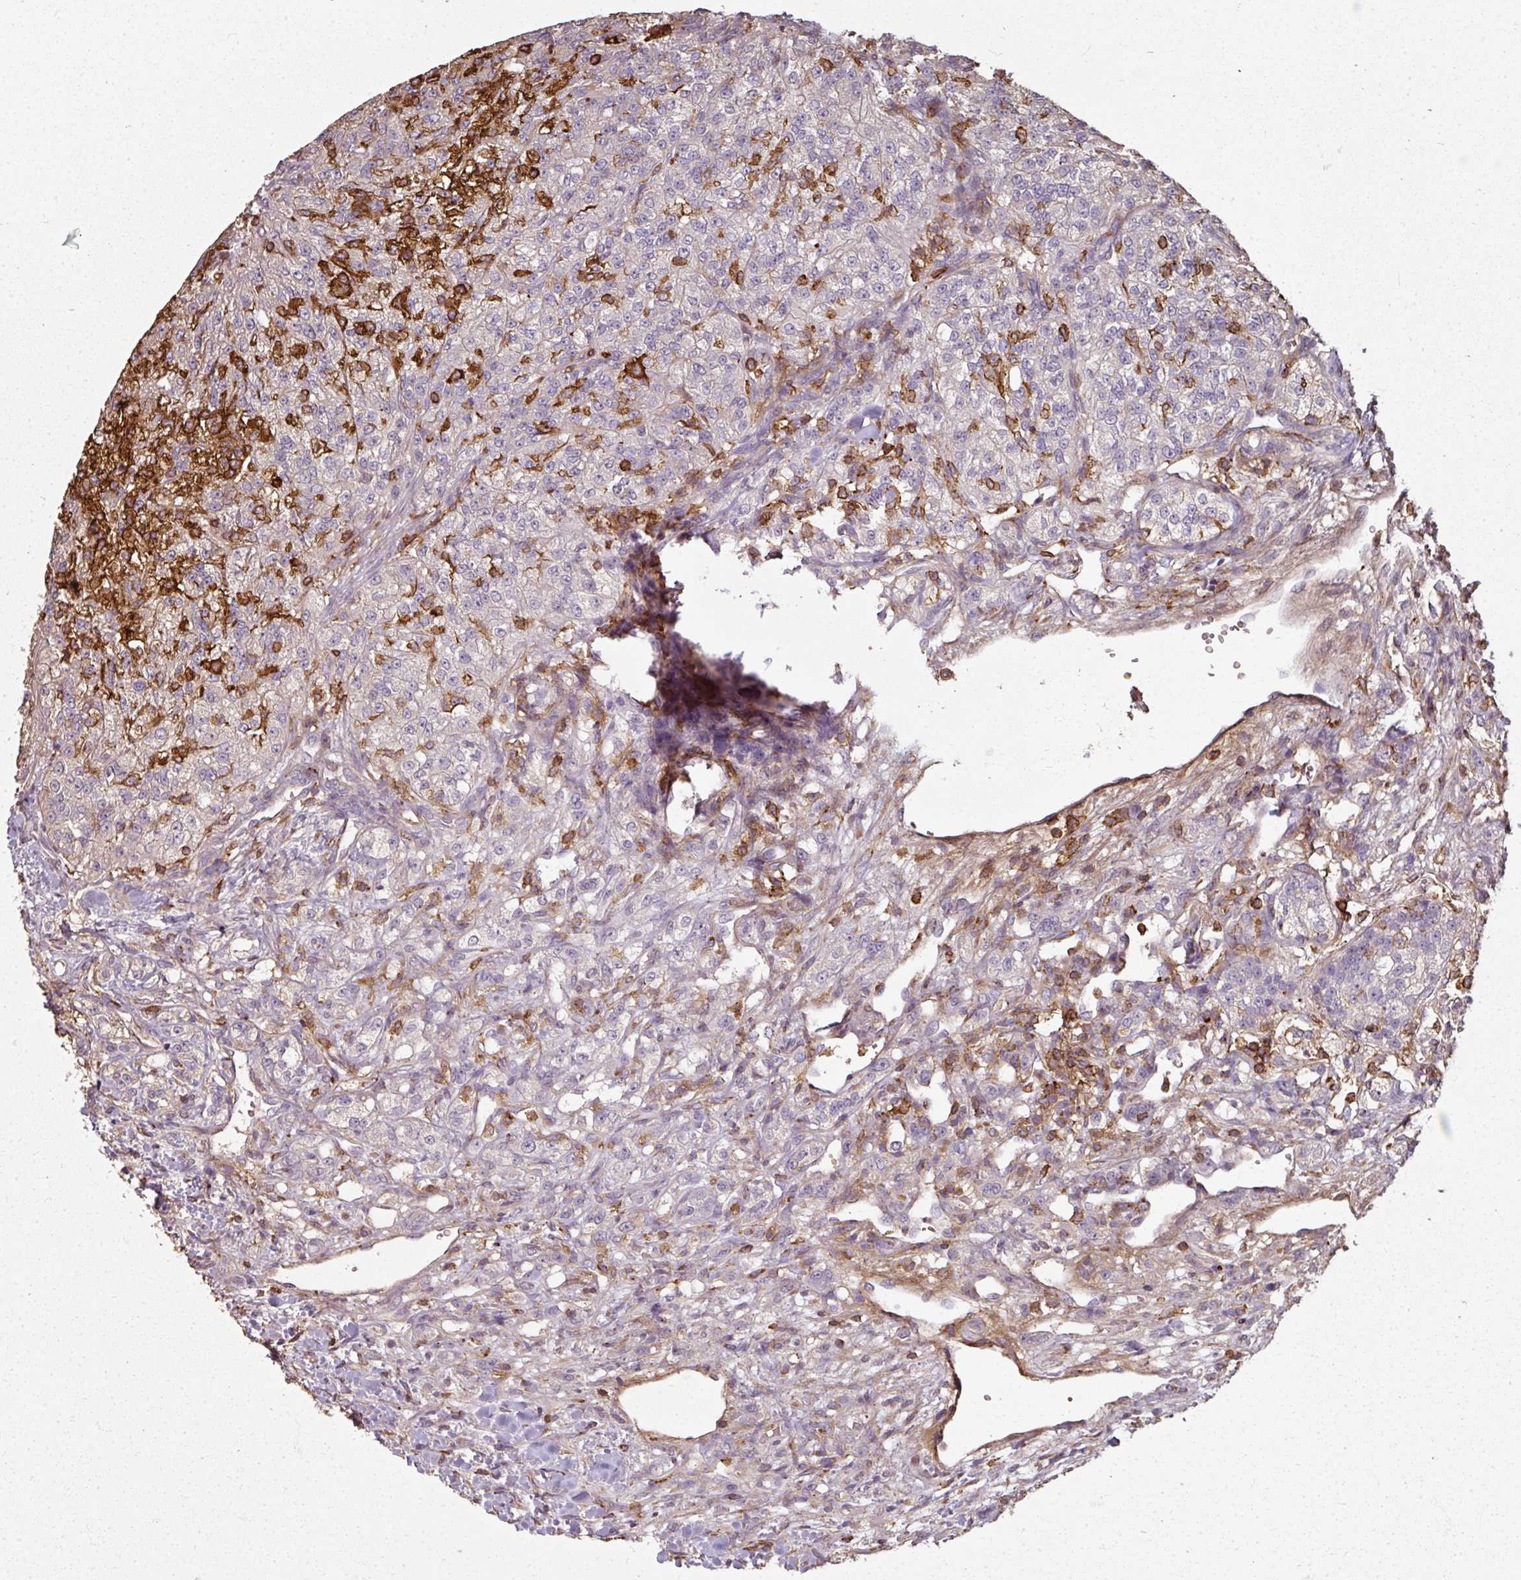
{"staining": {"intensity": "negative", "quantity": "none", "location": "none"}, "tissue": "renal cancer", "cell_type": "Tumor cells", "image_type": "cancer", "snomed": [{"axis": "morphology", "description": "Adenocarcinoma, NOS"}, {"axis": "topography", "description": "Kidney"}], "caption": "Image shows no protein staining in tumor cells of renal cancer tissue.", "gene": "OLFML2B", "patient": {"sex": "female", "age": 63}}